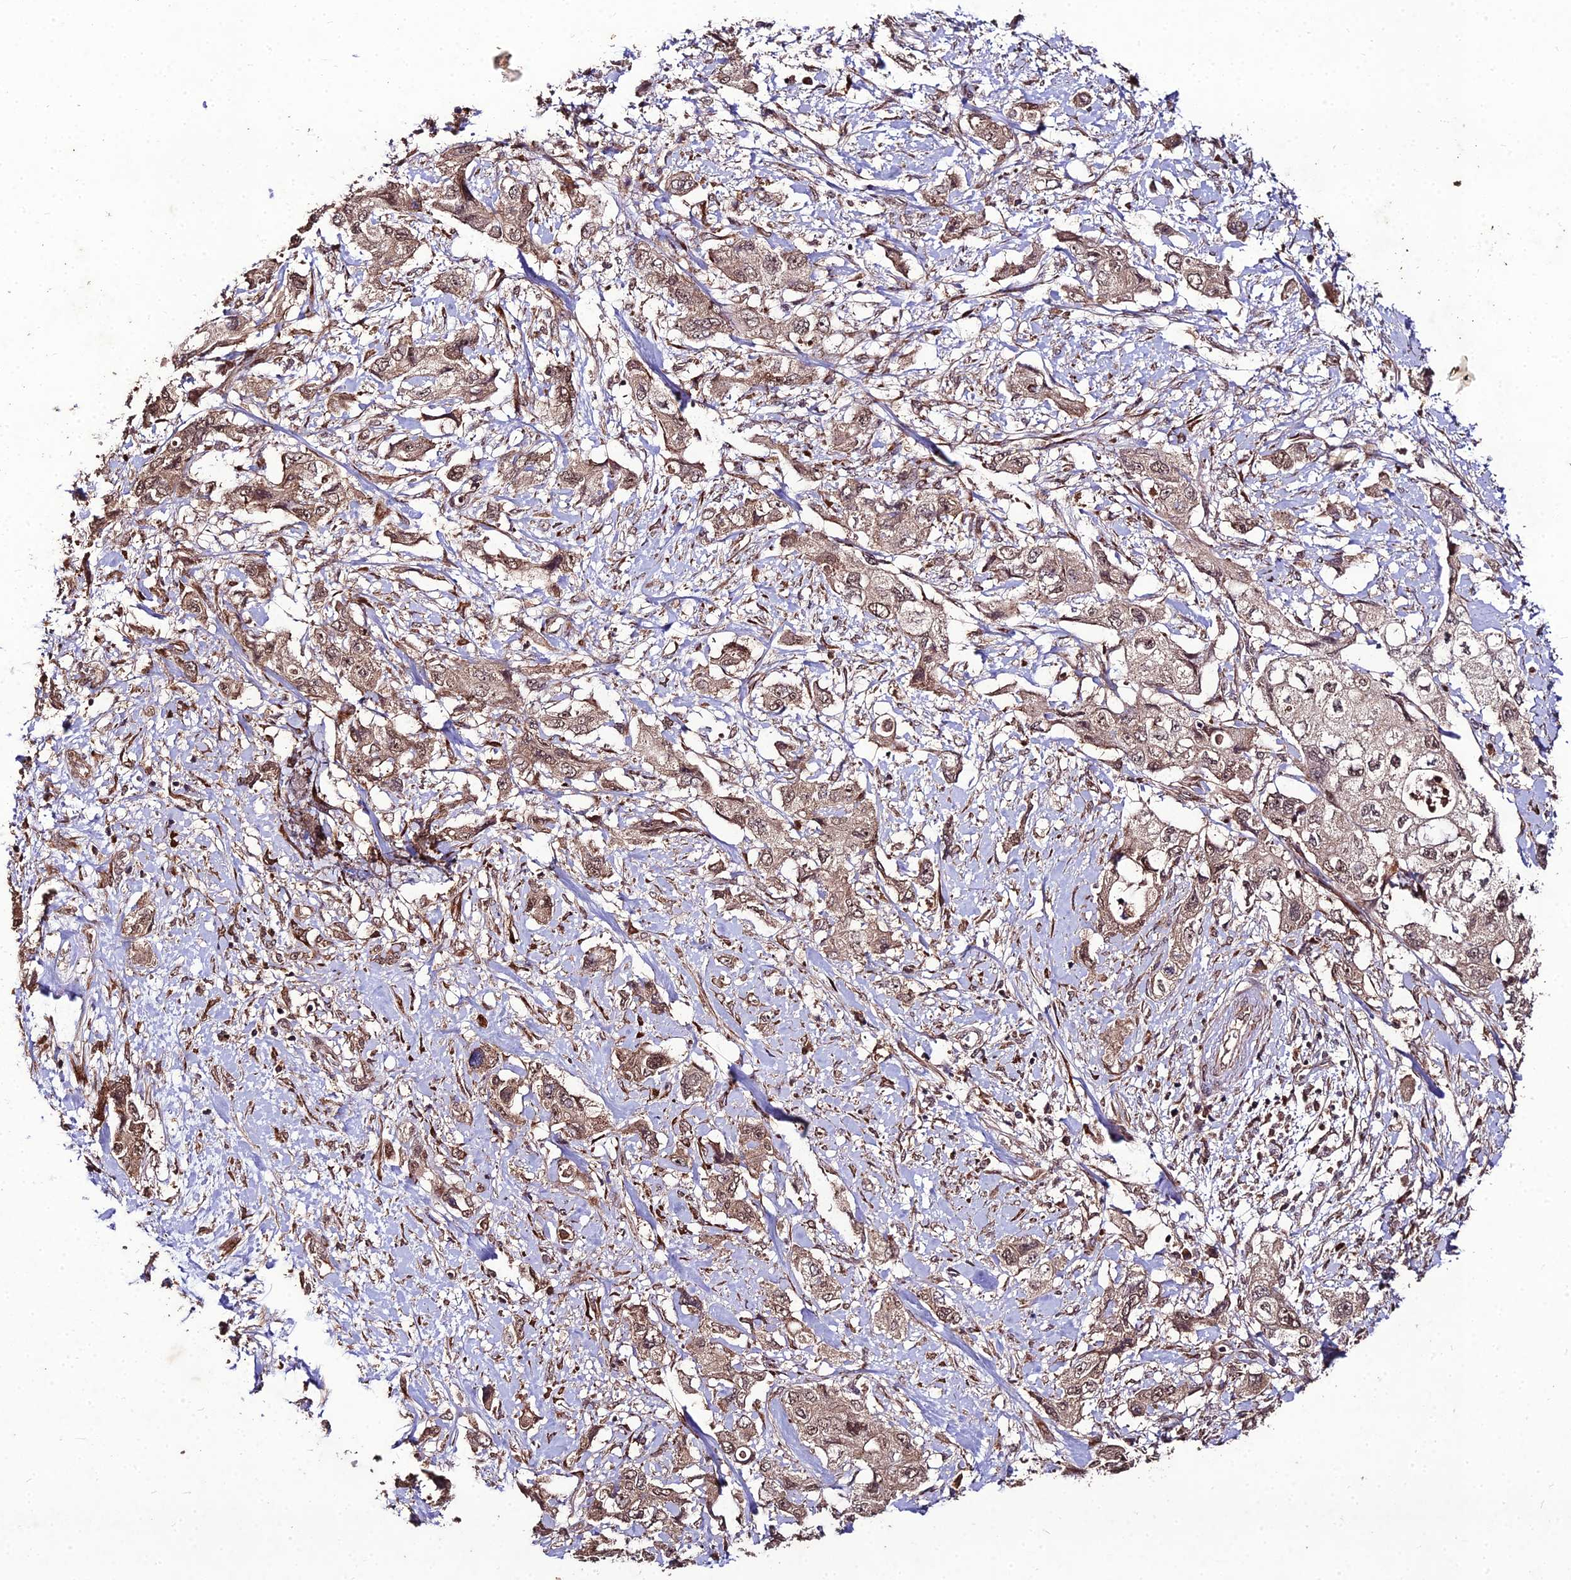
{"staining": {"intensity": "weak", "quantity": ">75%", "location": "cytoplasmic/membranous,nuclear"}, "tissue": "pancreatic cancer", "cell_type": "Tumor cells", "image_type": "cancer", "snomed": [{"axis": "morphology", "description": "Adenocarcinoma, NOS"}, {"axis": "topography", "description": "Pancreas"}], "caption": "IHC (DAB) staining of human adenocarcinoma (pancreatic) shows weak cytoplasmic/membranous and nuclear protein expression in approximately >75% of tumor cells.", "gene": "ZNF766", "patient": {"sex": "female", "age": 73}}